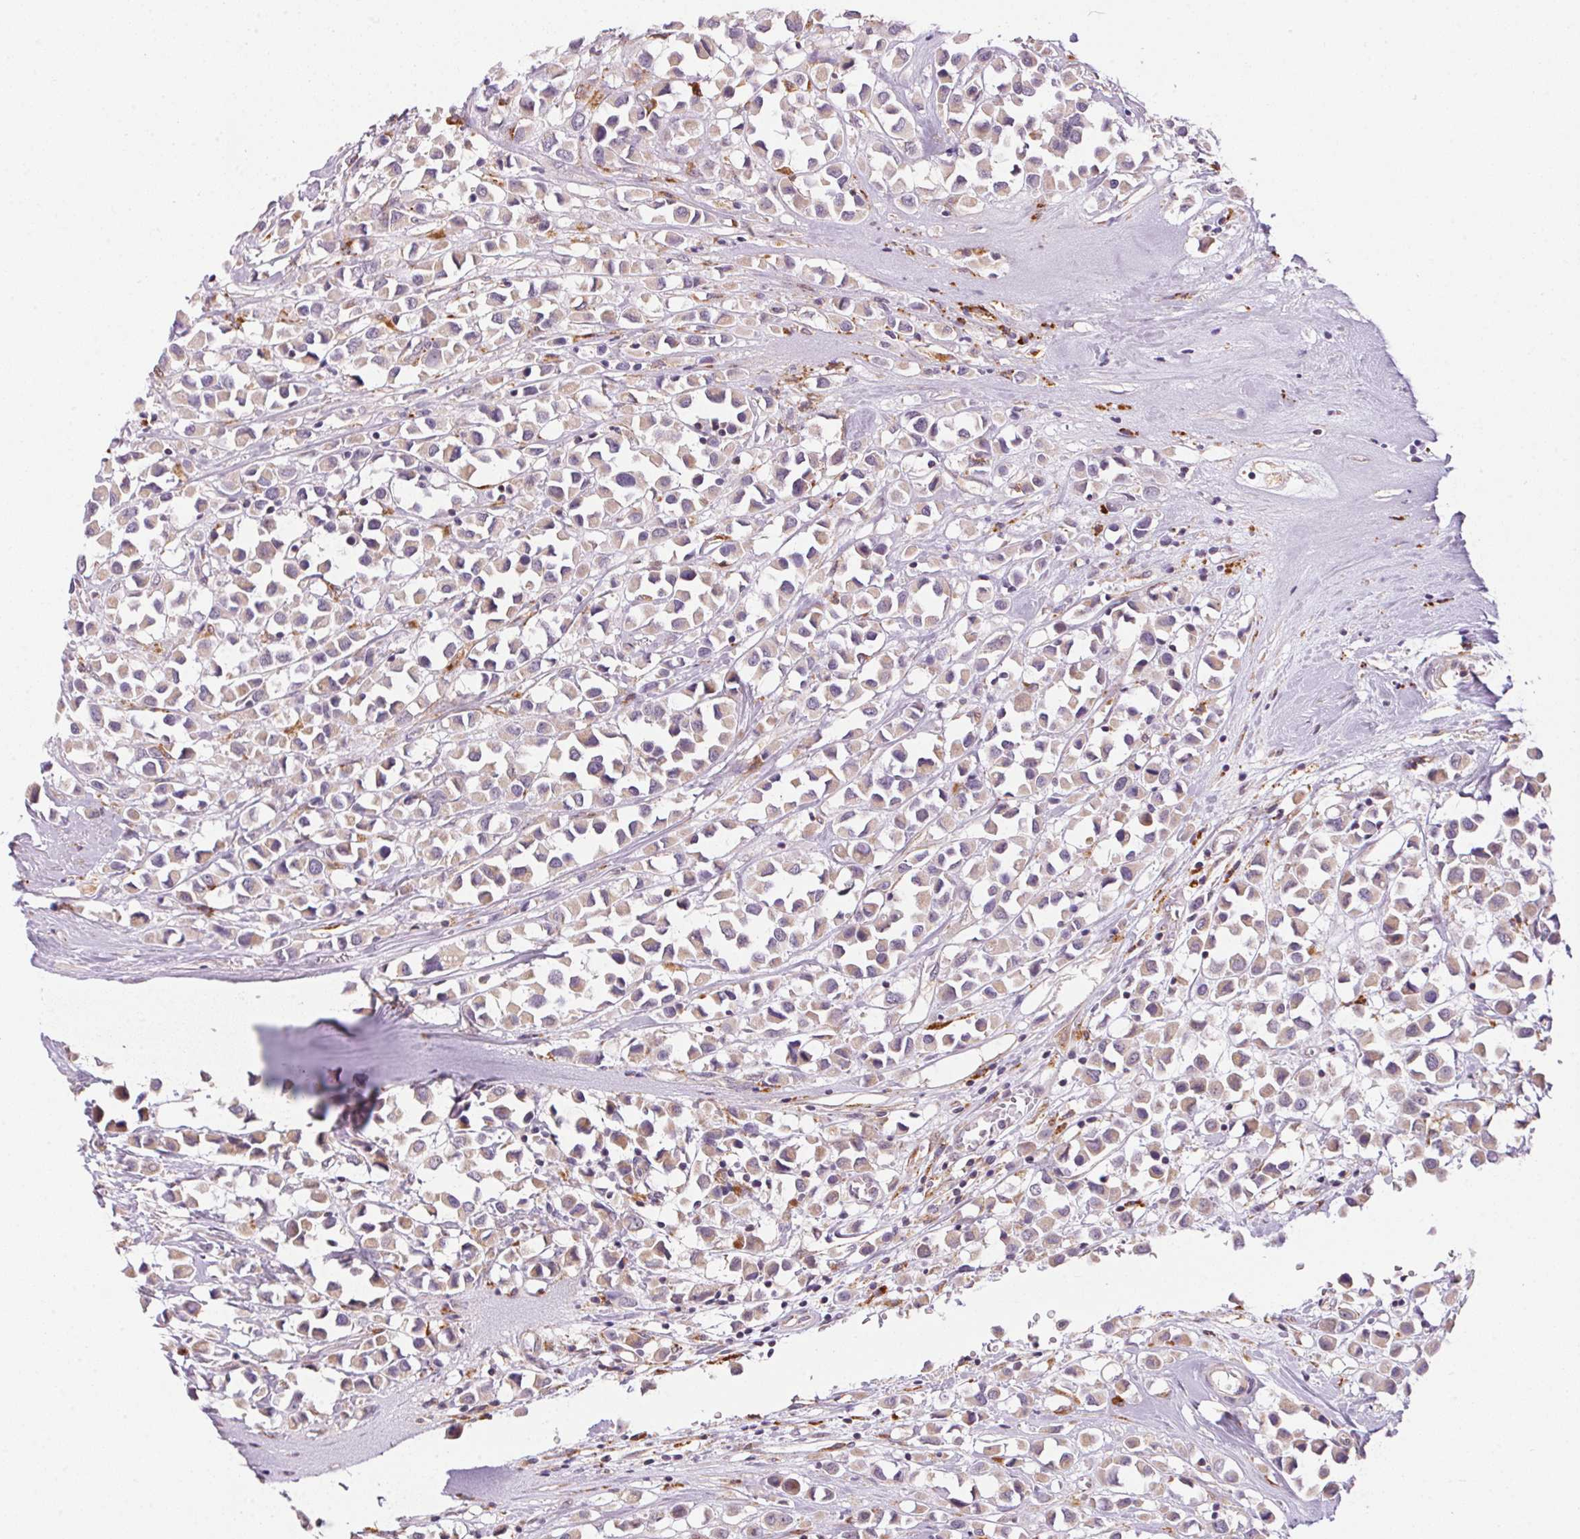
{"staining": {"intensity": "weak", "quantity": ">75%", "location": "cytoplasmic/membranous"}, "tissue": "breast cancer", "cell_type": "Tumor cells", "image_type": "cancer", "snomed": [{"axis": "morphology", "description": "Duct carcinoma"}, {"axis": "topography", "description": "Breast"}], "caption": "A histopathology image of human breast cancer (invasive ductal carcinoma) stained for a protein demonstrates weak cytoplasmic/membranous brown staining in tumor cells.", "gene": "ADH5", "patient": {"sex": "female", "age": 61}}